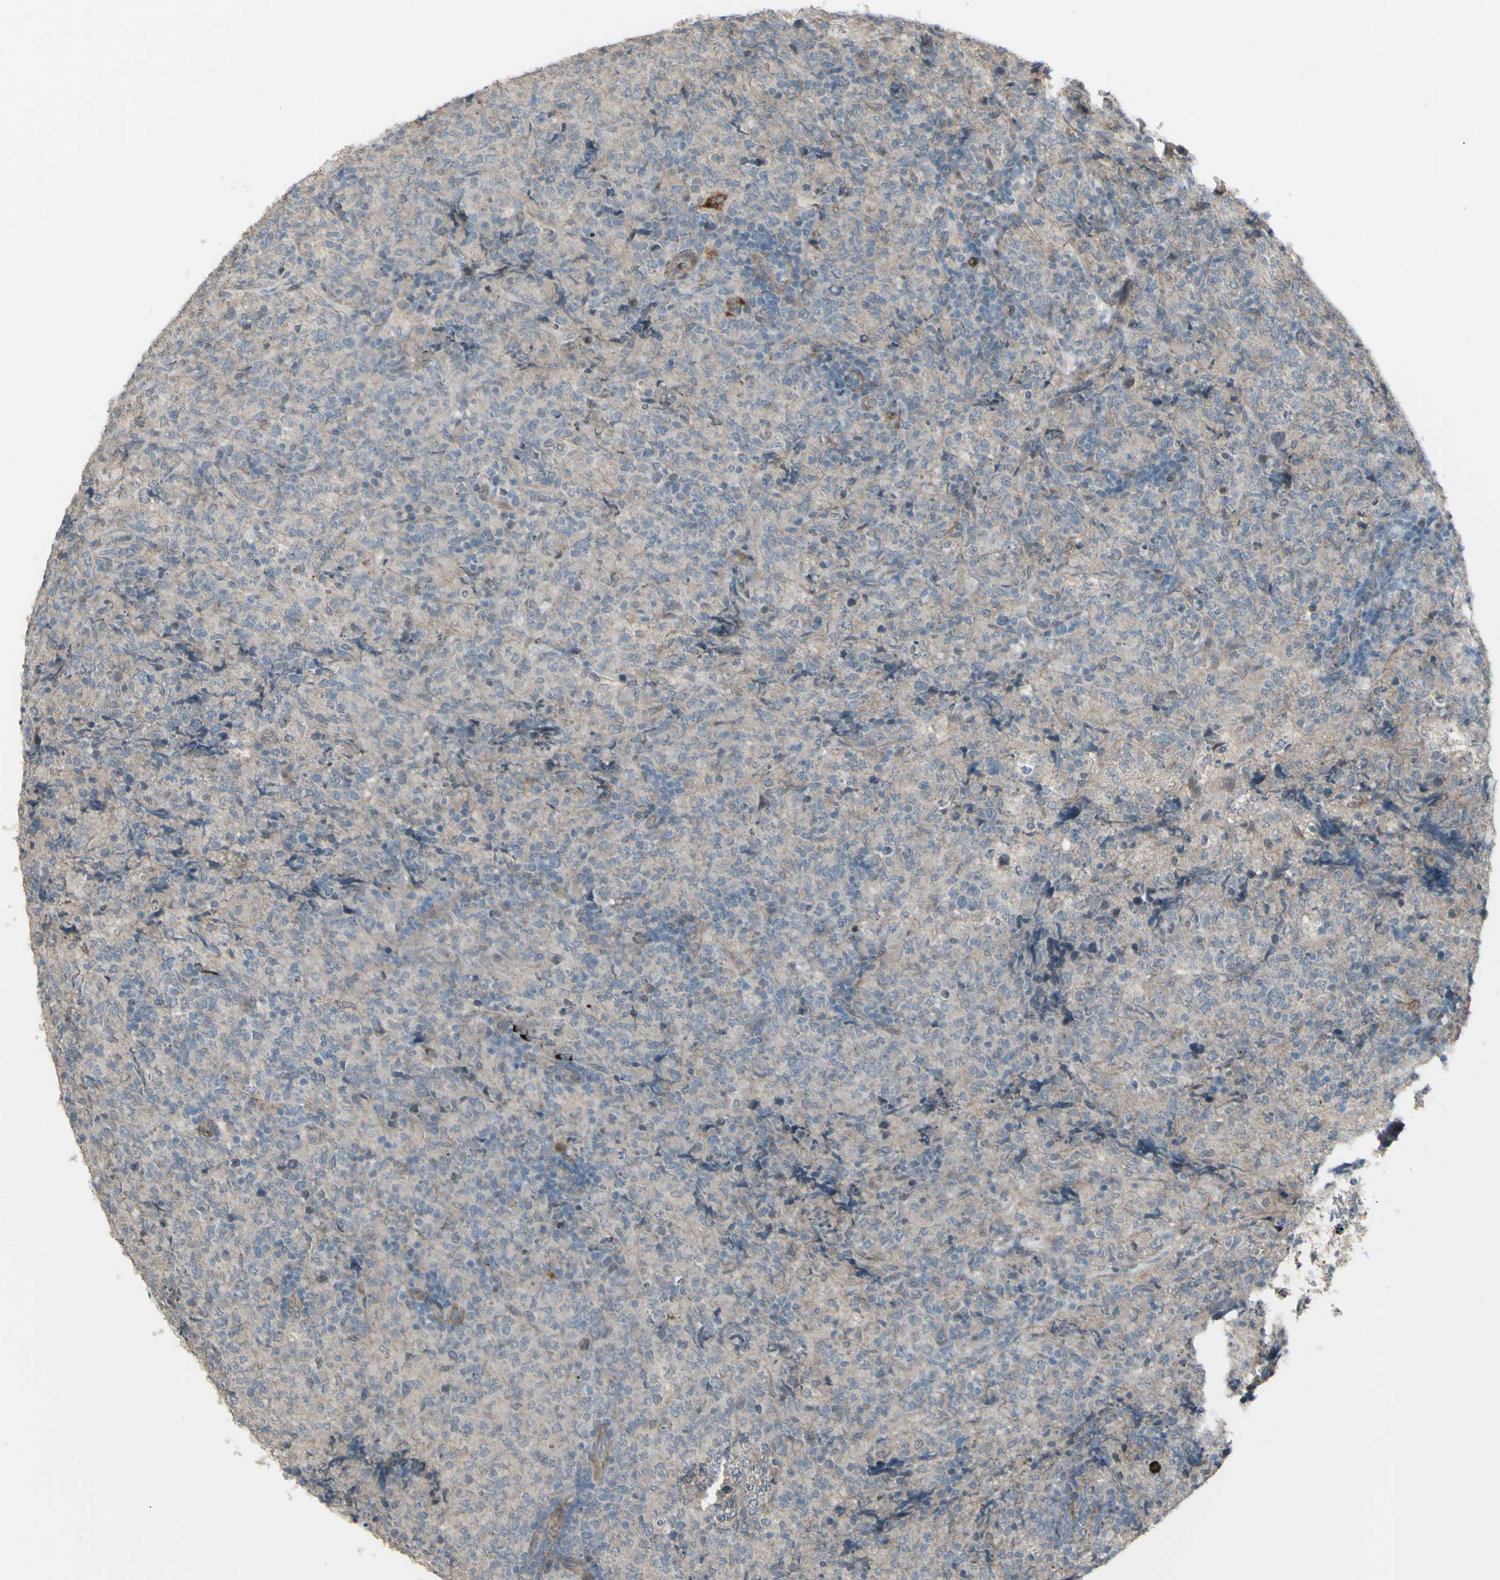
{"staining": {"intensity": "weak", "quantity": ">75%", "location": "cytoplasmic/membranous"}, "tissue": "lymphoma", "cell_type": "Tumor cells", "image_type": "cancer", "snomed": [{"axis": "morphology", "description": "Malignant lymphoma, non-Hodgkin's type, High grade"}, {"axis": "topography", "description": "Tonsil"}], "caption": "Human lymphoma stained with a brown dye displays weak cytoplasmic/membranous positive positivity in about >75% of tumor cells.", "gene": "GRAMD1B", "patient": {"sex": "female", "age": 36}}